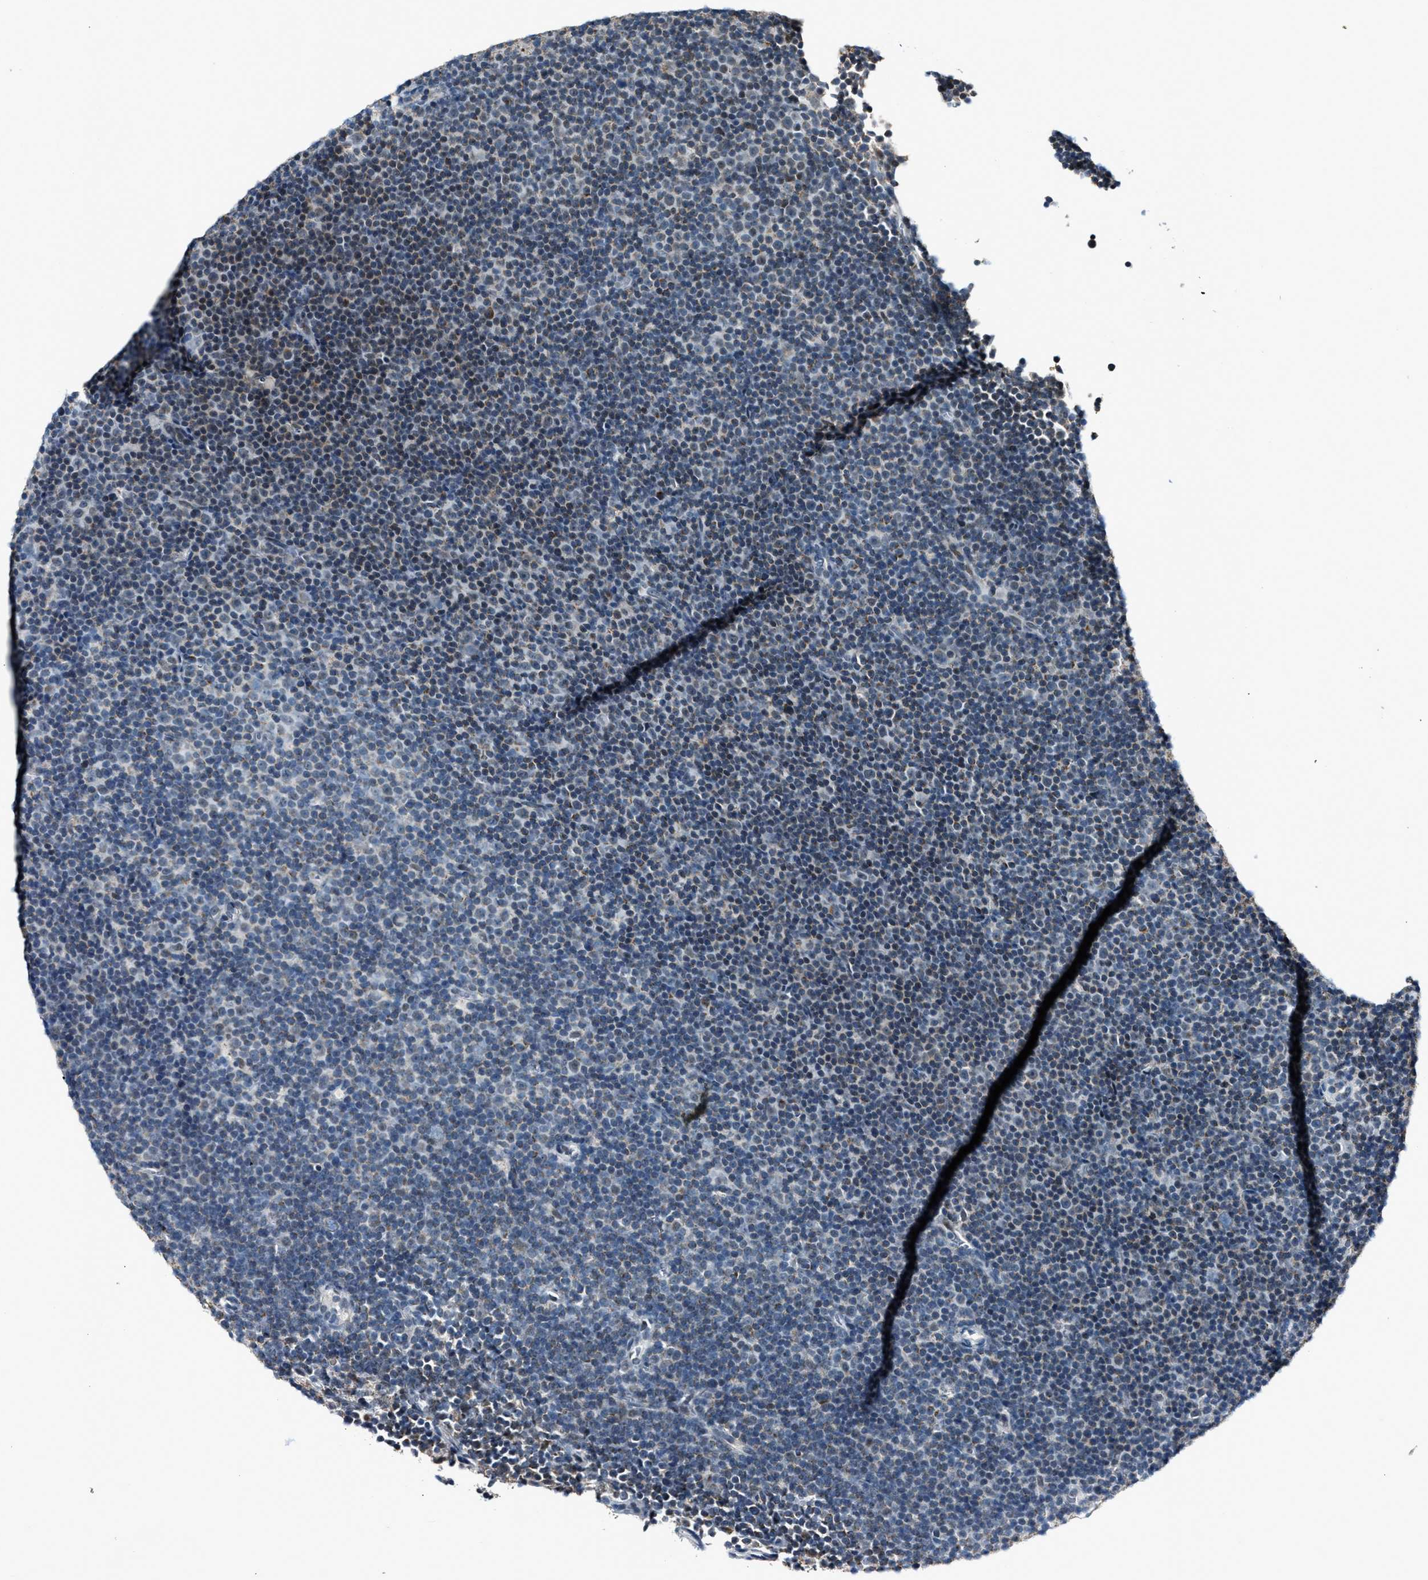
{"staining": {"intensity": "negative", "quantity": "none", "location": "none"}, "tissue": "lymphoma", "cell_type": "Tumor cells", "image_type": "cancer", "snomed": [{"axis": "morphology", "description": "Malignant lymphoma, non-Hodgkin's type, Low grade"}, {"axis": "topography", "description": "Lymph node"}], "caption": "This is an IHC photomicrograph of malignant lymphoma, non-Hodgkin's type (low-grade). There is no positivity in tumor cells.", "gene": "CHN2", "patient": {"sex": "female", "age": 67}}